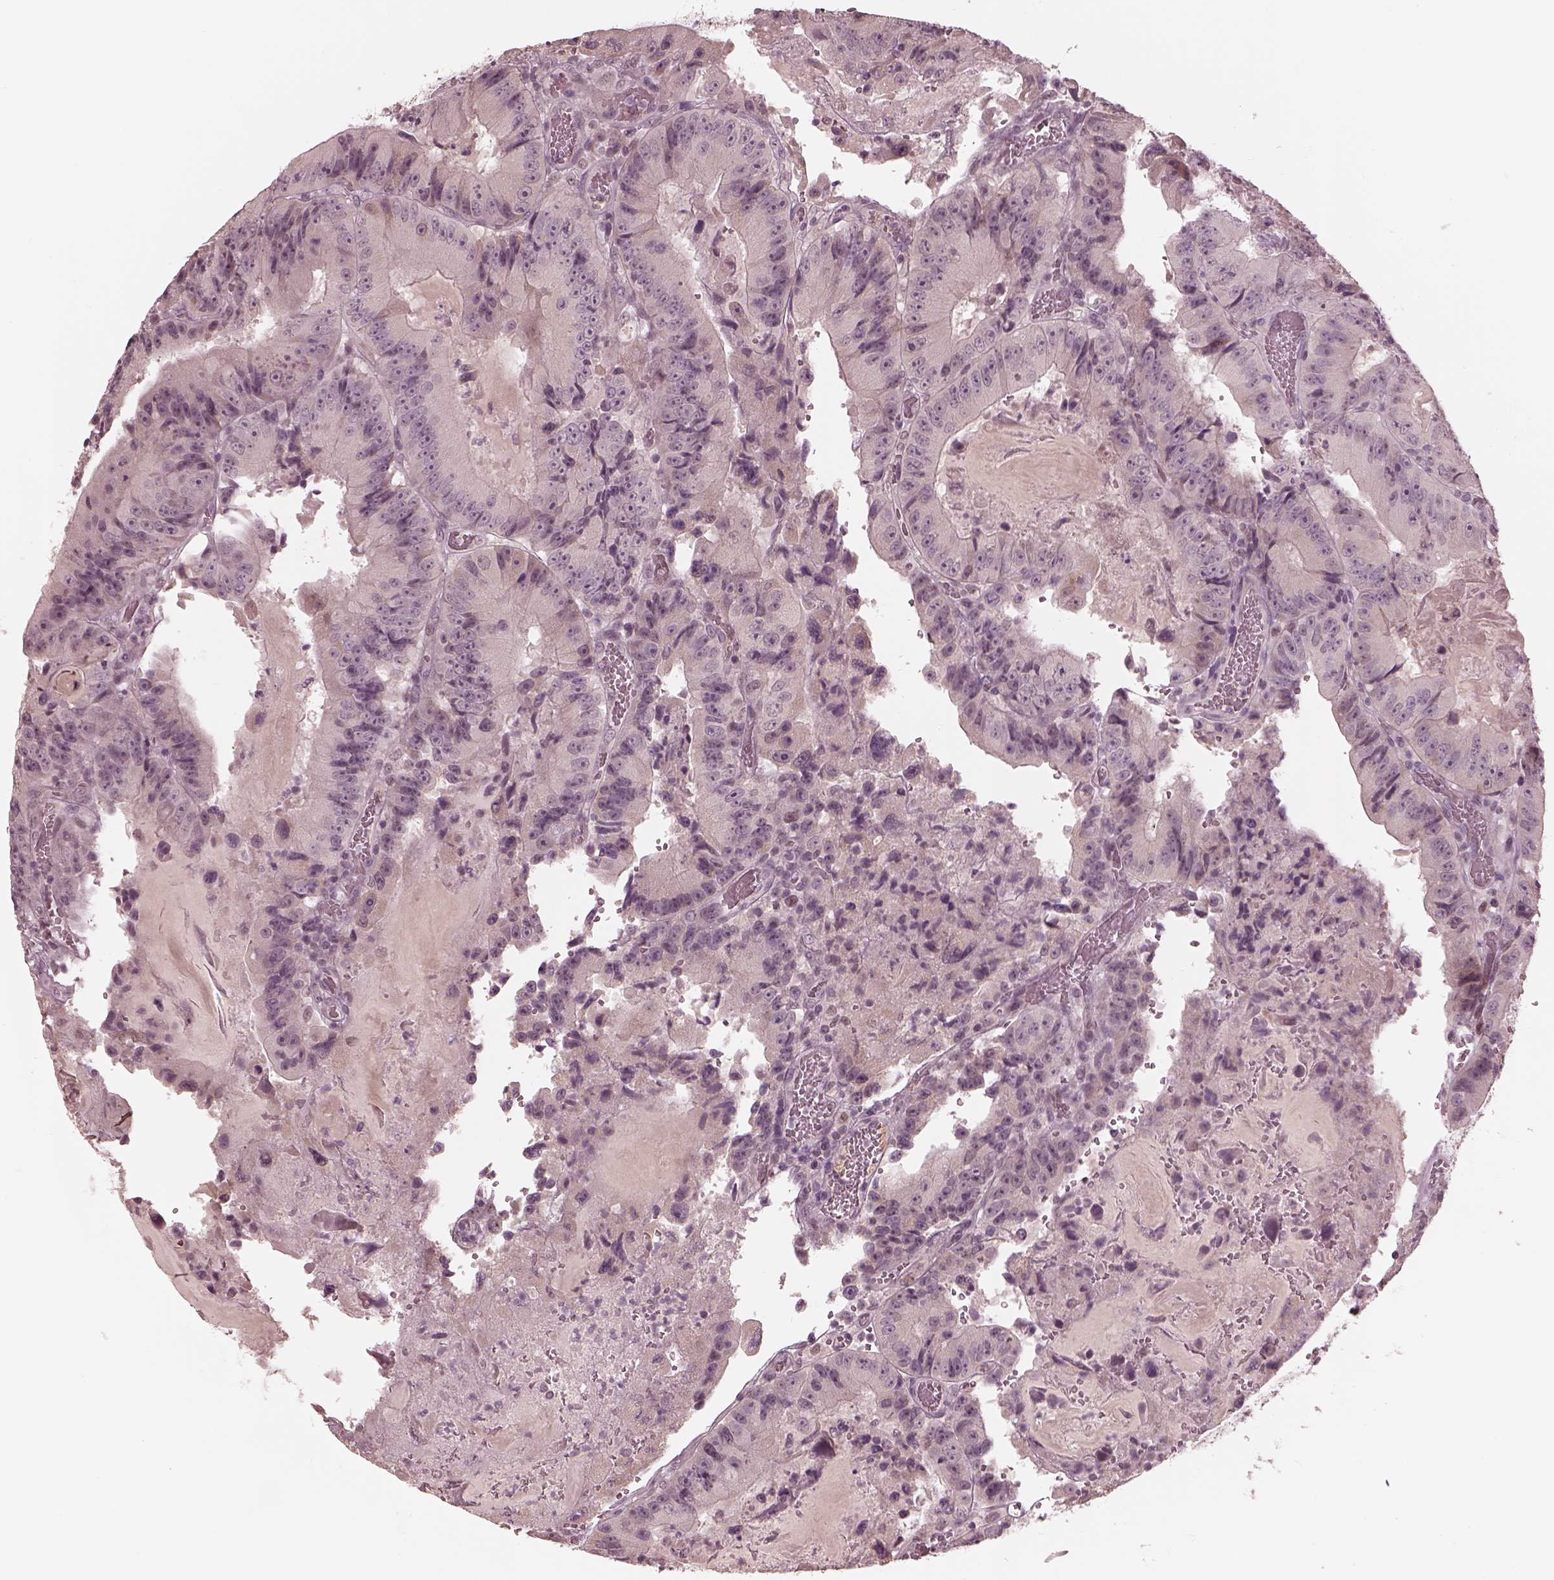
{"staining": {"intensity": "negative", "quantity": "none", "location": "none"}, "tissue": "colorectal cancer", "cell_type": "Tumor cells", "image_type": "cancer", "snomed": [{"axis": "morphology", "description": "Adenocarcinoma, NOS"}, {"axis": "topography", "description": "Colon"}], "caption": "This is an IHC micrograph of human colorectal adenocarcinoma. There is no expression in tumor cells.", "gene": "IQCG", "patient": {"sex": "female", "age": 86}}